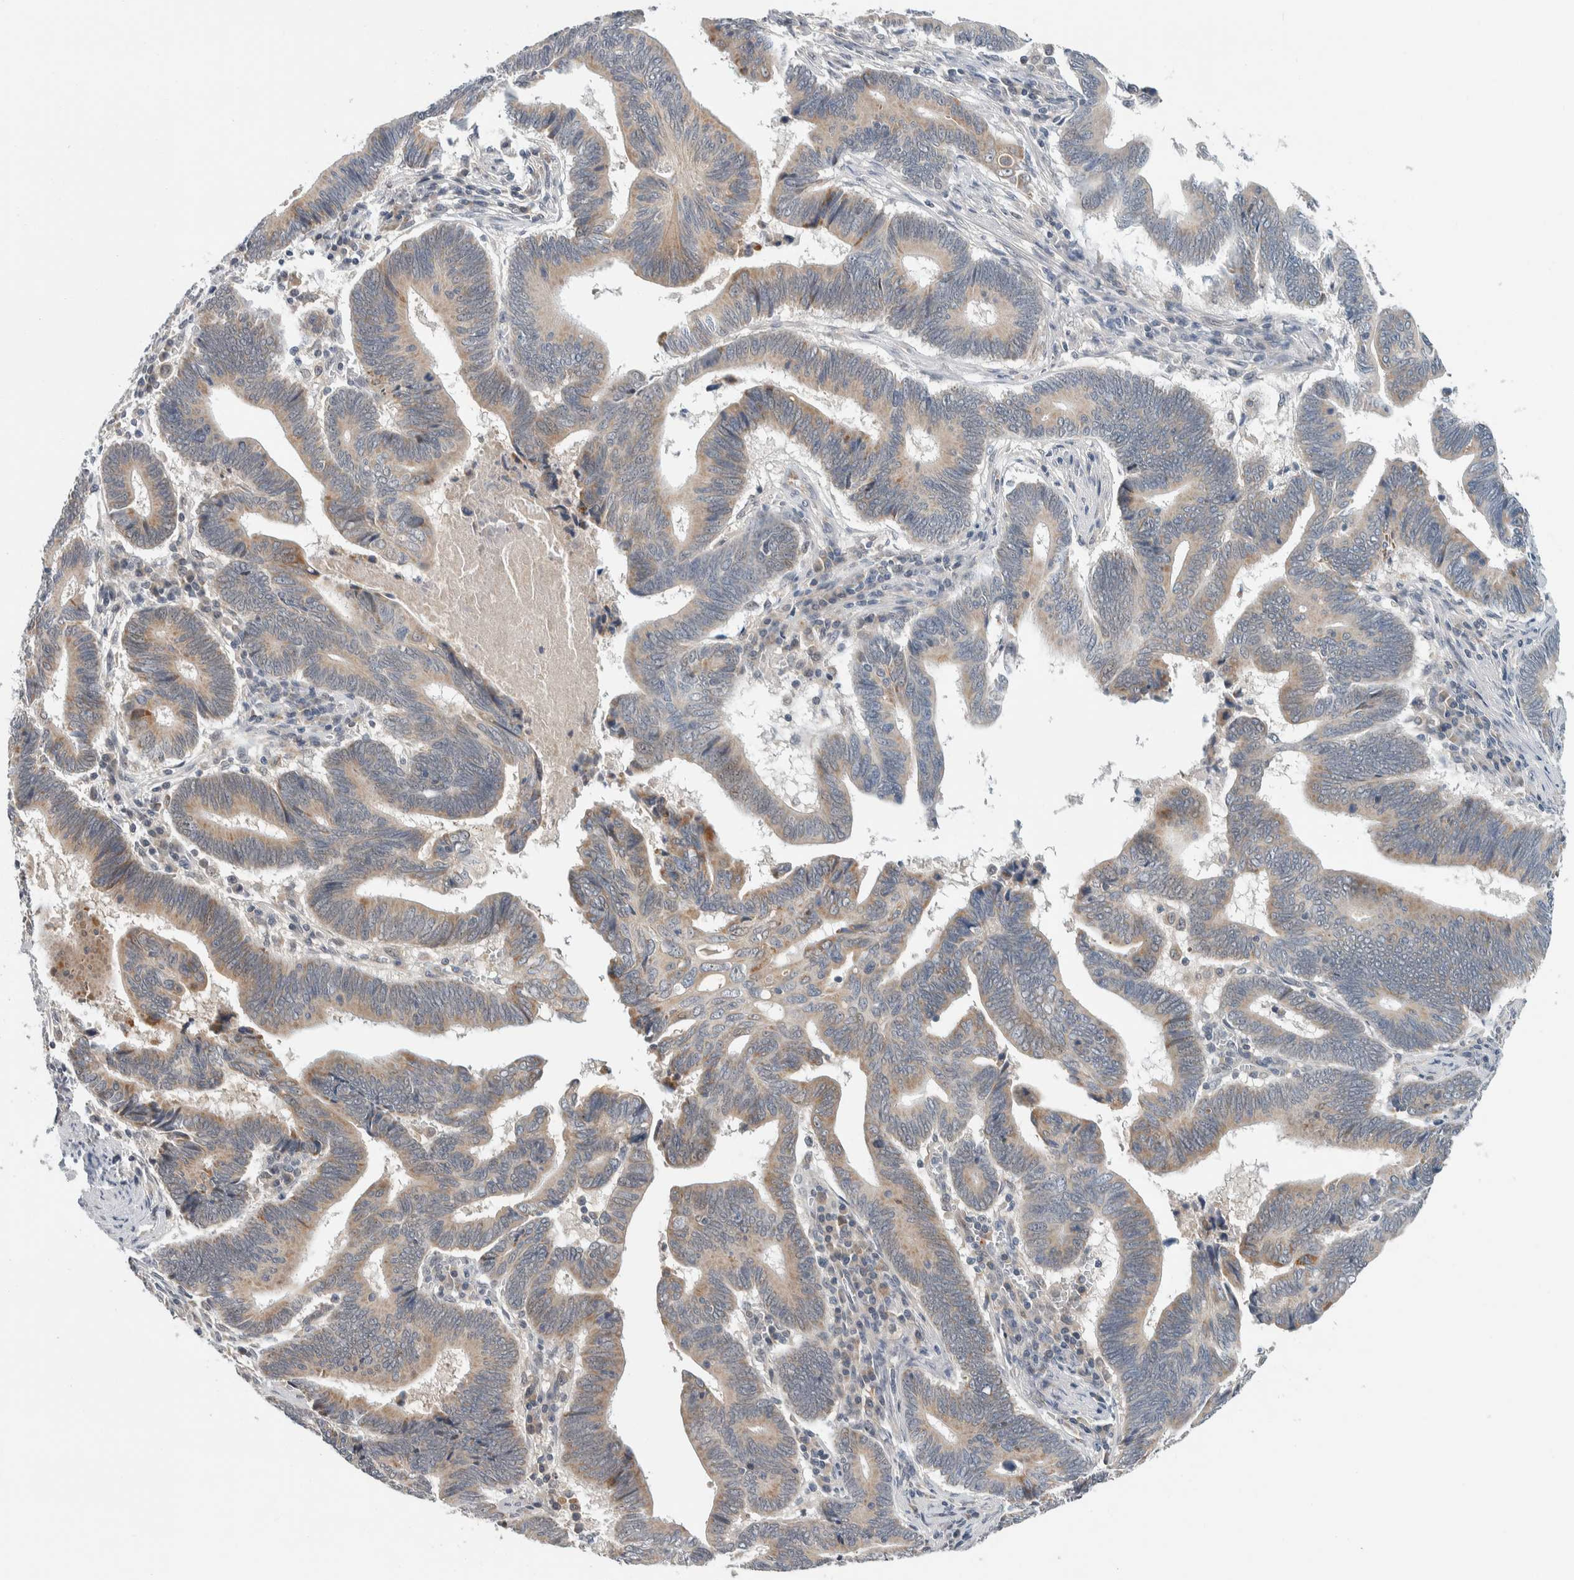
{"staining": {"intensity": "weak", "quantity": "25%-75%", "location": "cytoplasmic/membranous"}, "tissue": "pancreatic cancer", "cell_type": "Tumor cells", "image_type": "cancer", "snomed": [{"axis": "morphology", "description": "Adenocarcinoma, NOS"}, {"axis": "topography", "description": "Pancreas"}], "caption": "Brown immunohistochemical staining in human pancreatic cancer (adenocarcinoma) exhibits weak cytoplasmic/membranous staining in about 25%-75% of tumor cells. (Stains: DAB (3,3'-diaminobenzidine) in brown, nuclei in blue, Microscopy: brightfield microscopy at high magnification).", "gene": "SHPK", "patient": {"sex": "female", "age": 70}}